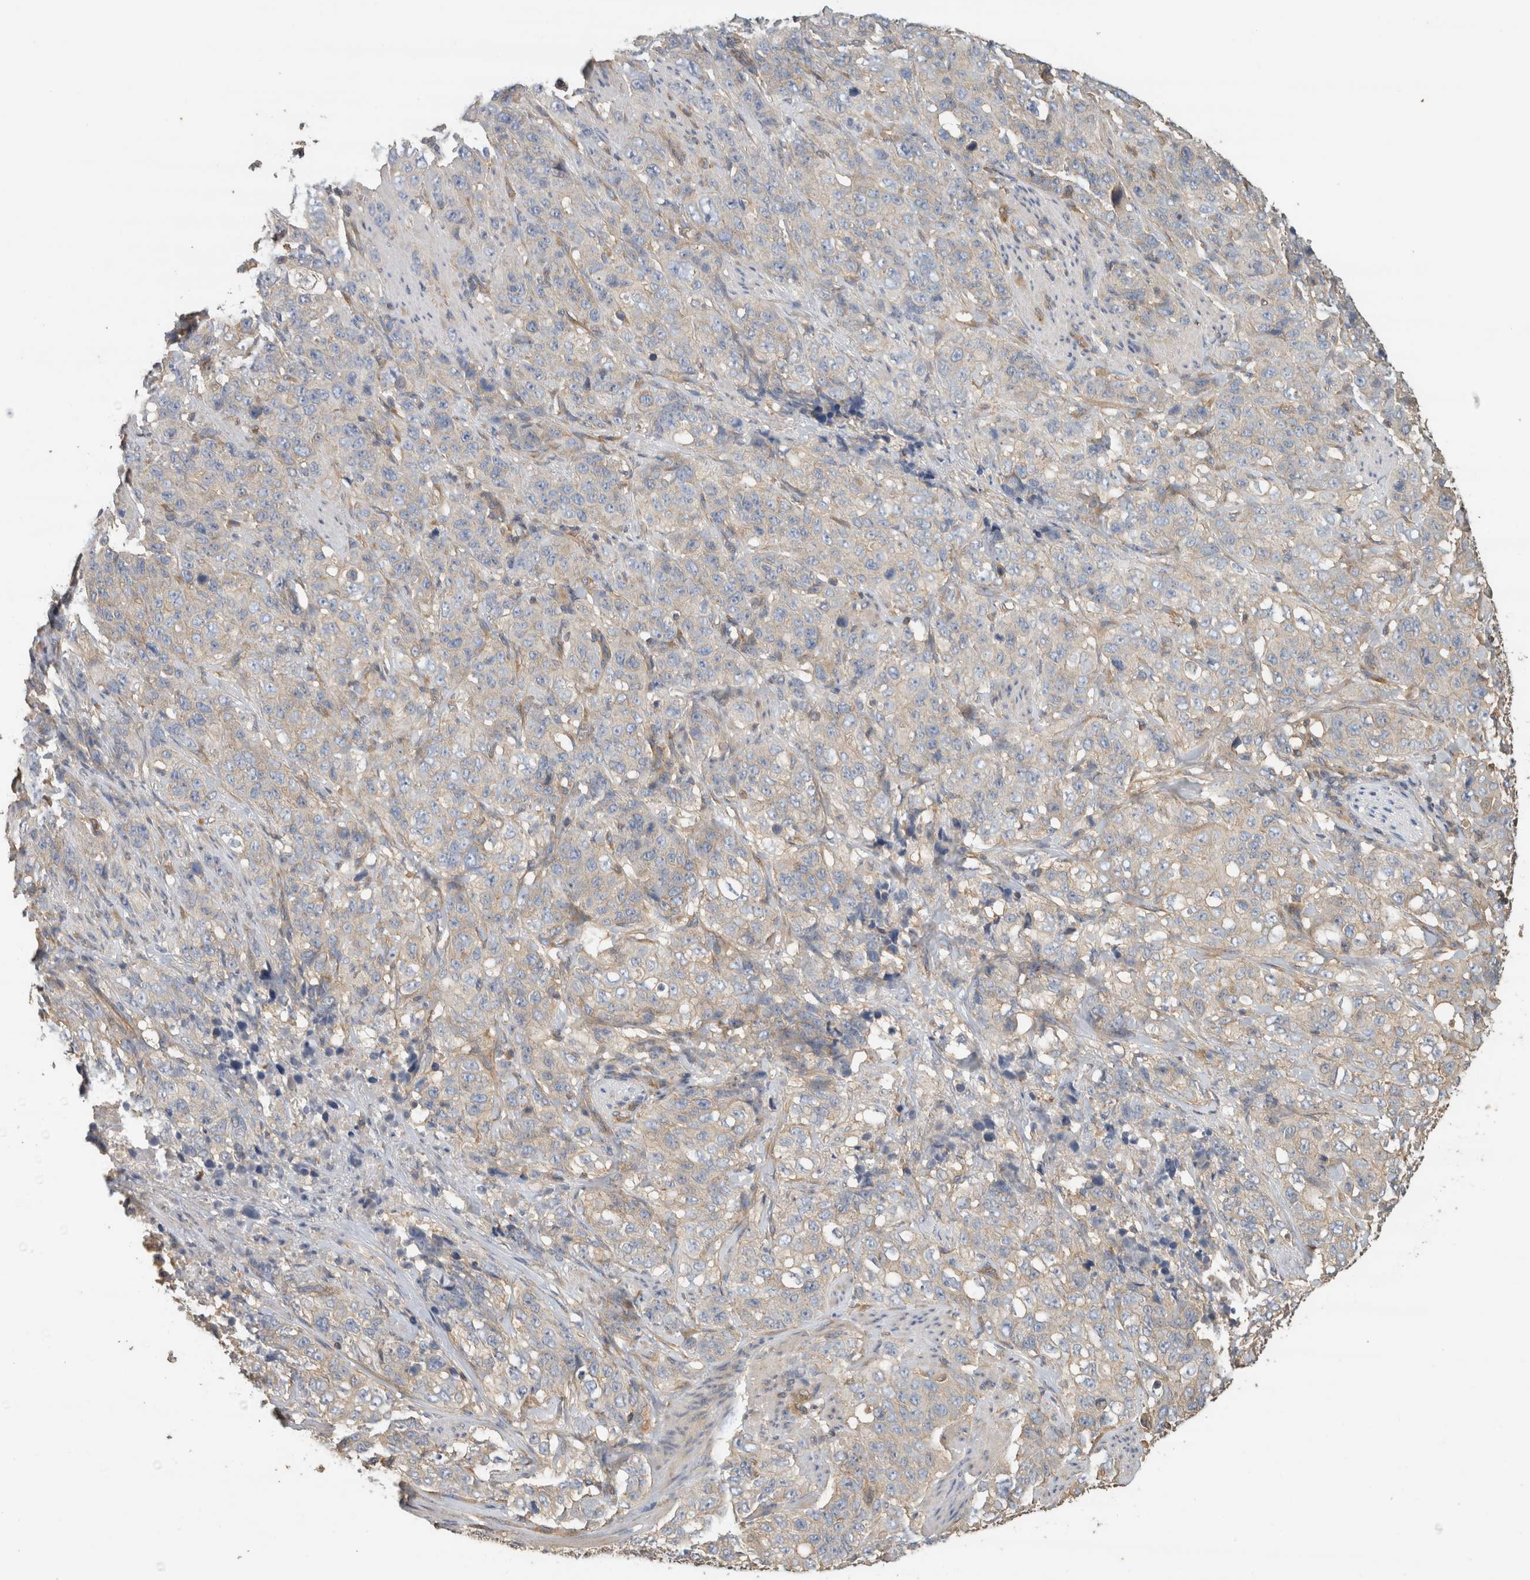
{"staining": {"intensity": "negative", "quantity": "none", "location": "none"}, "tissue": "stomach cancer", "cell_type": "Tumor cells", "image_type": "cancer", "snomed": [{"axis": "morphology", "description": "Adenocarcinoma, NOS"}, {"axis": "topography", "description": "Stomach"}], "caption": "Tumor cells show no significant protein positivity in stomach adenocarcinoma. (Stains: DAB immunohistochemistry with hematoxylin counter stain, Microscopy: brightfield microscopy at high magnification).", "gene": "EIF4G3", "patient": {"sex": "male", "age": 48}}